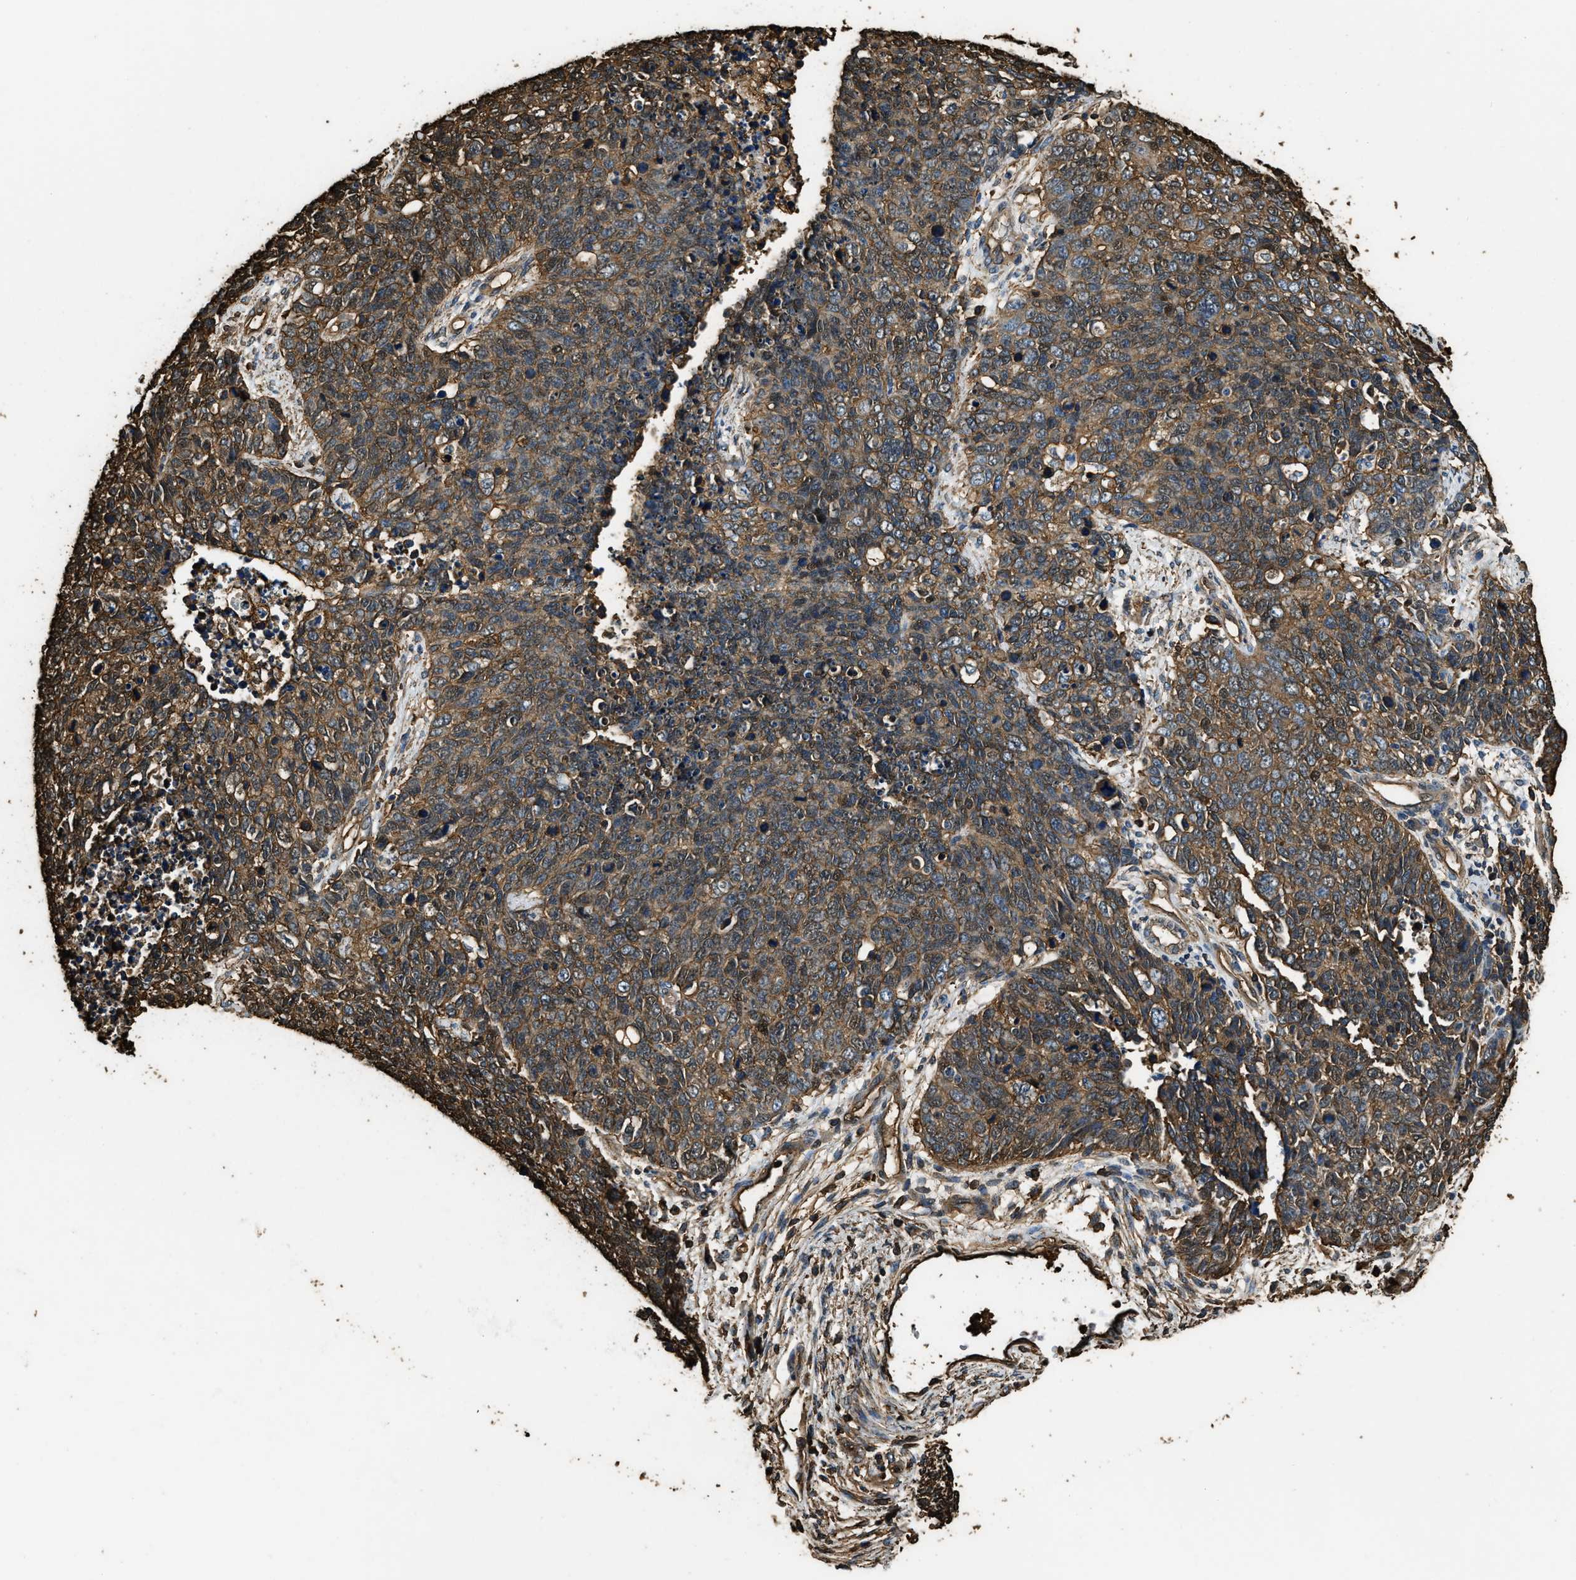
{"staining": {"intensity": "moderate", "quantity": ">75%", "location": "cytoplasmic/membranous"}, "tissue": "cervical cancer", "cell_type": "Tumor cells", "image_type": "cancer", "snomed": [{"axis": "morphology", "description": "Squamous cell carcinoma, NOS"}, {"axis": "topography", "description": "Cervix"}], "caption": "Cervical squamous cell carcinoma was stained to show a protein in brown. There is medium levels of moderate cytoplasmic/membranous positivity in approximately >75% of tumor cells.", "gene": "ACCS", "patient": {"sex": "female", "age": 63}}